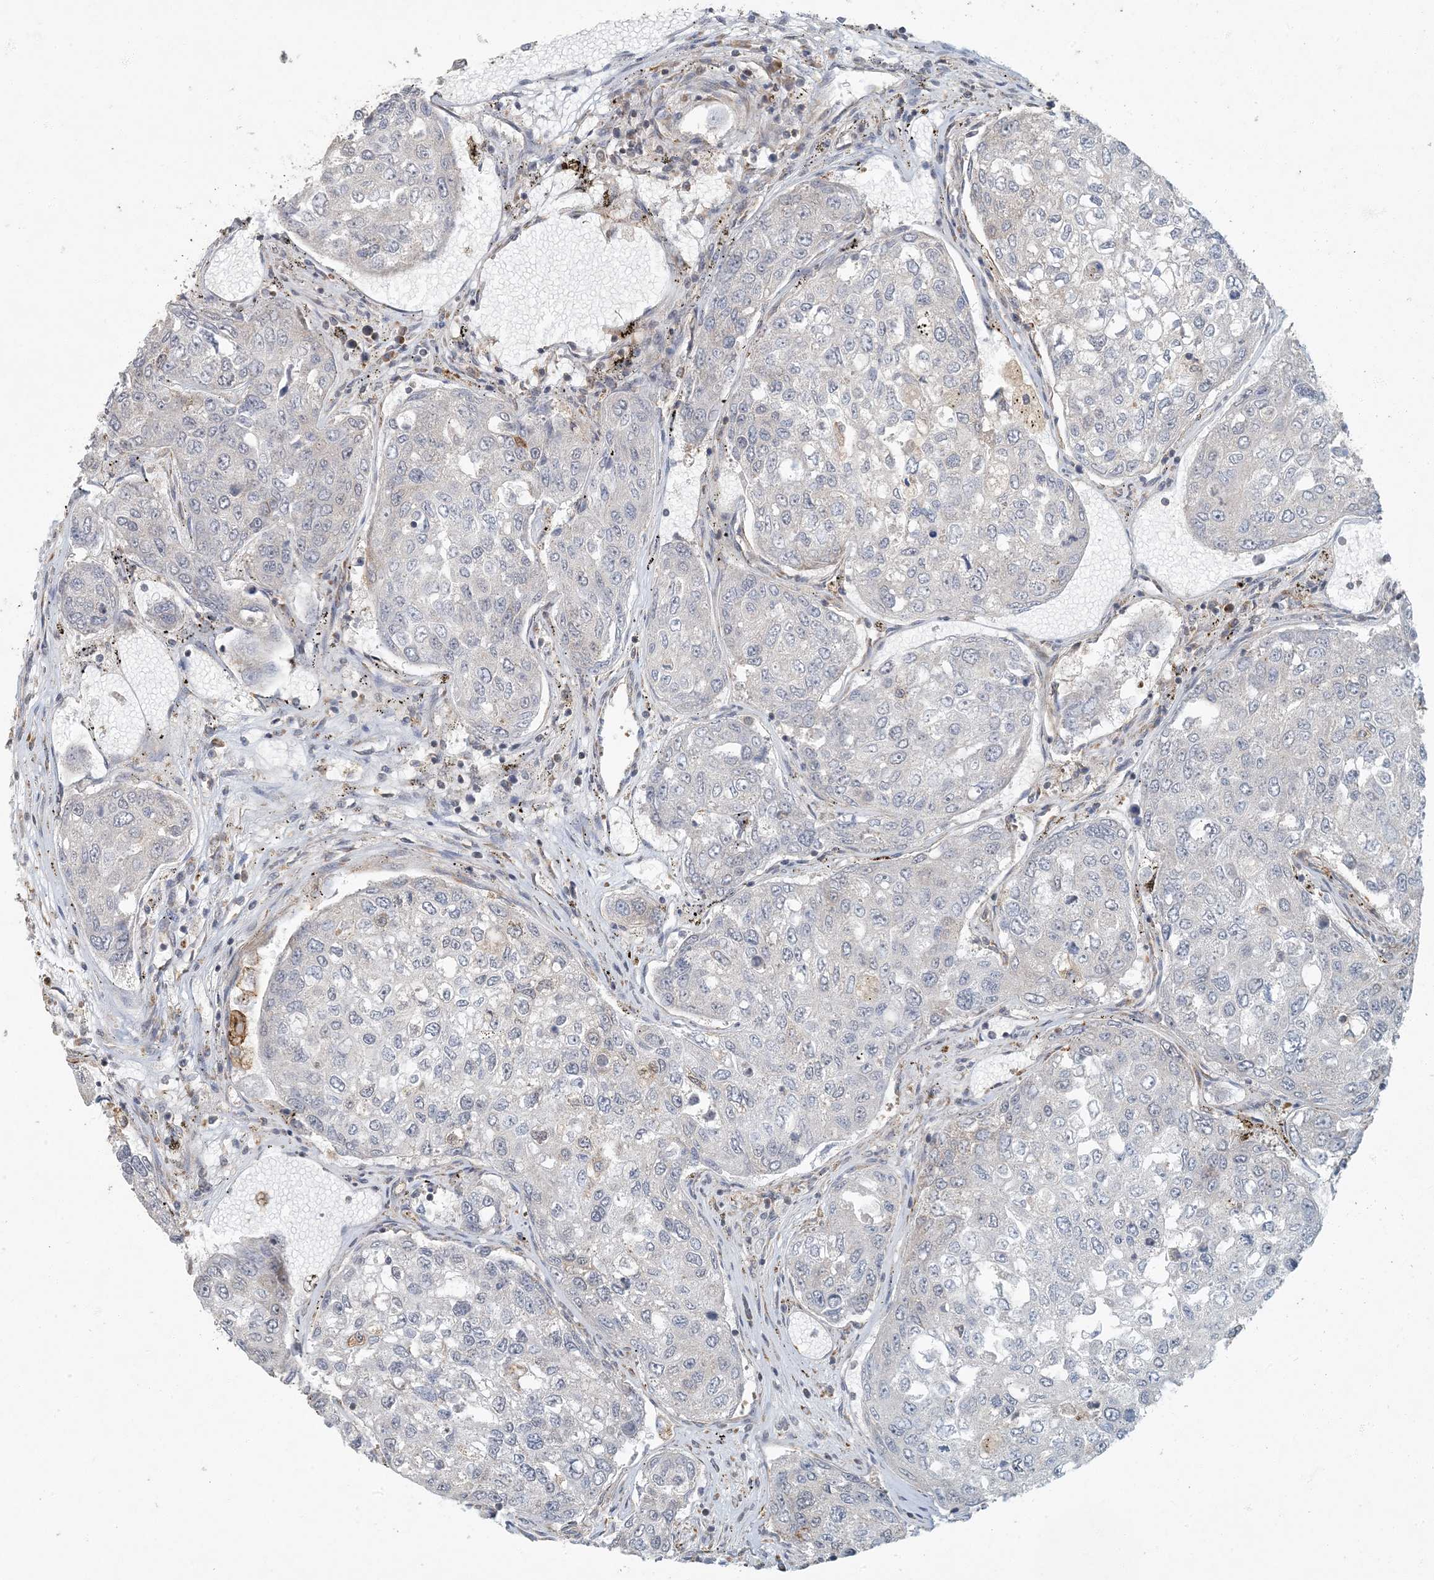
{"staining": {"intensity": "negative", "quantity": "none", "location": "none"}, "tissue": "urothelial cancer", "cell_type": "Tumor cells", "image_type": "cancer", "snomed": [{"axis": "morphology", "description": "Urothelial carcinoma, High grade"}, {"axis": "topography", "description": "Lymph node"}, {"axis": "topography", "description": "Urinary bladder"}], "caption": "Immunohistochemistry histopathology image of neoplastic tissue: urothelial cancer stained with DAB displays no significant protein staining in tumor cells.", "gene": "AK9", "patient": {"sex": "male", "age": 51}}